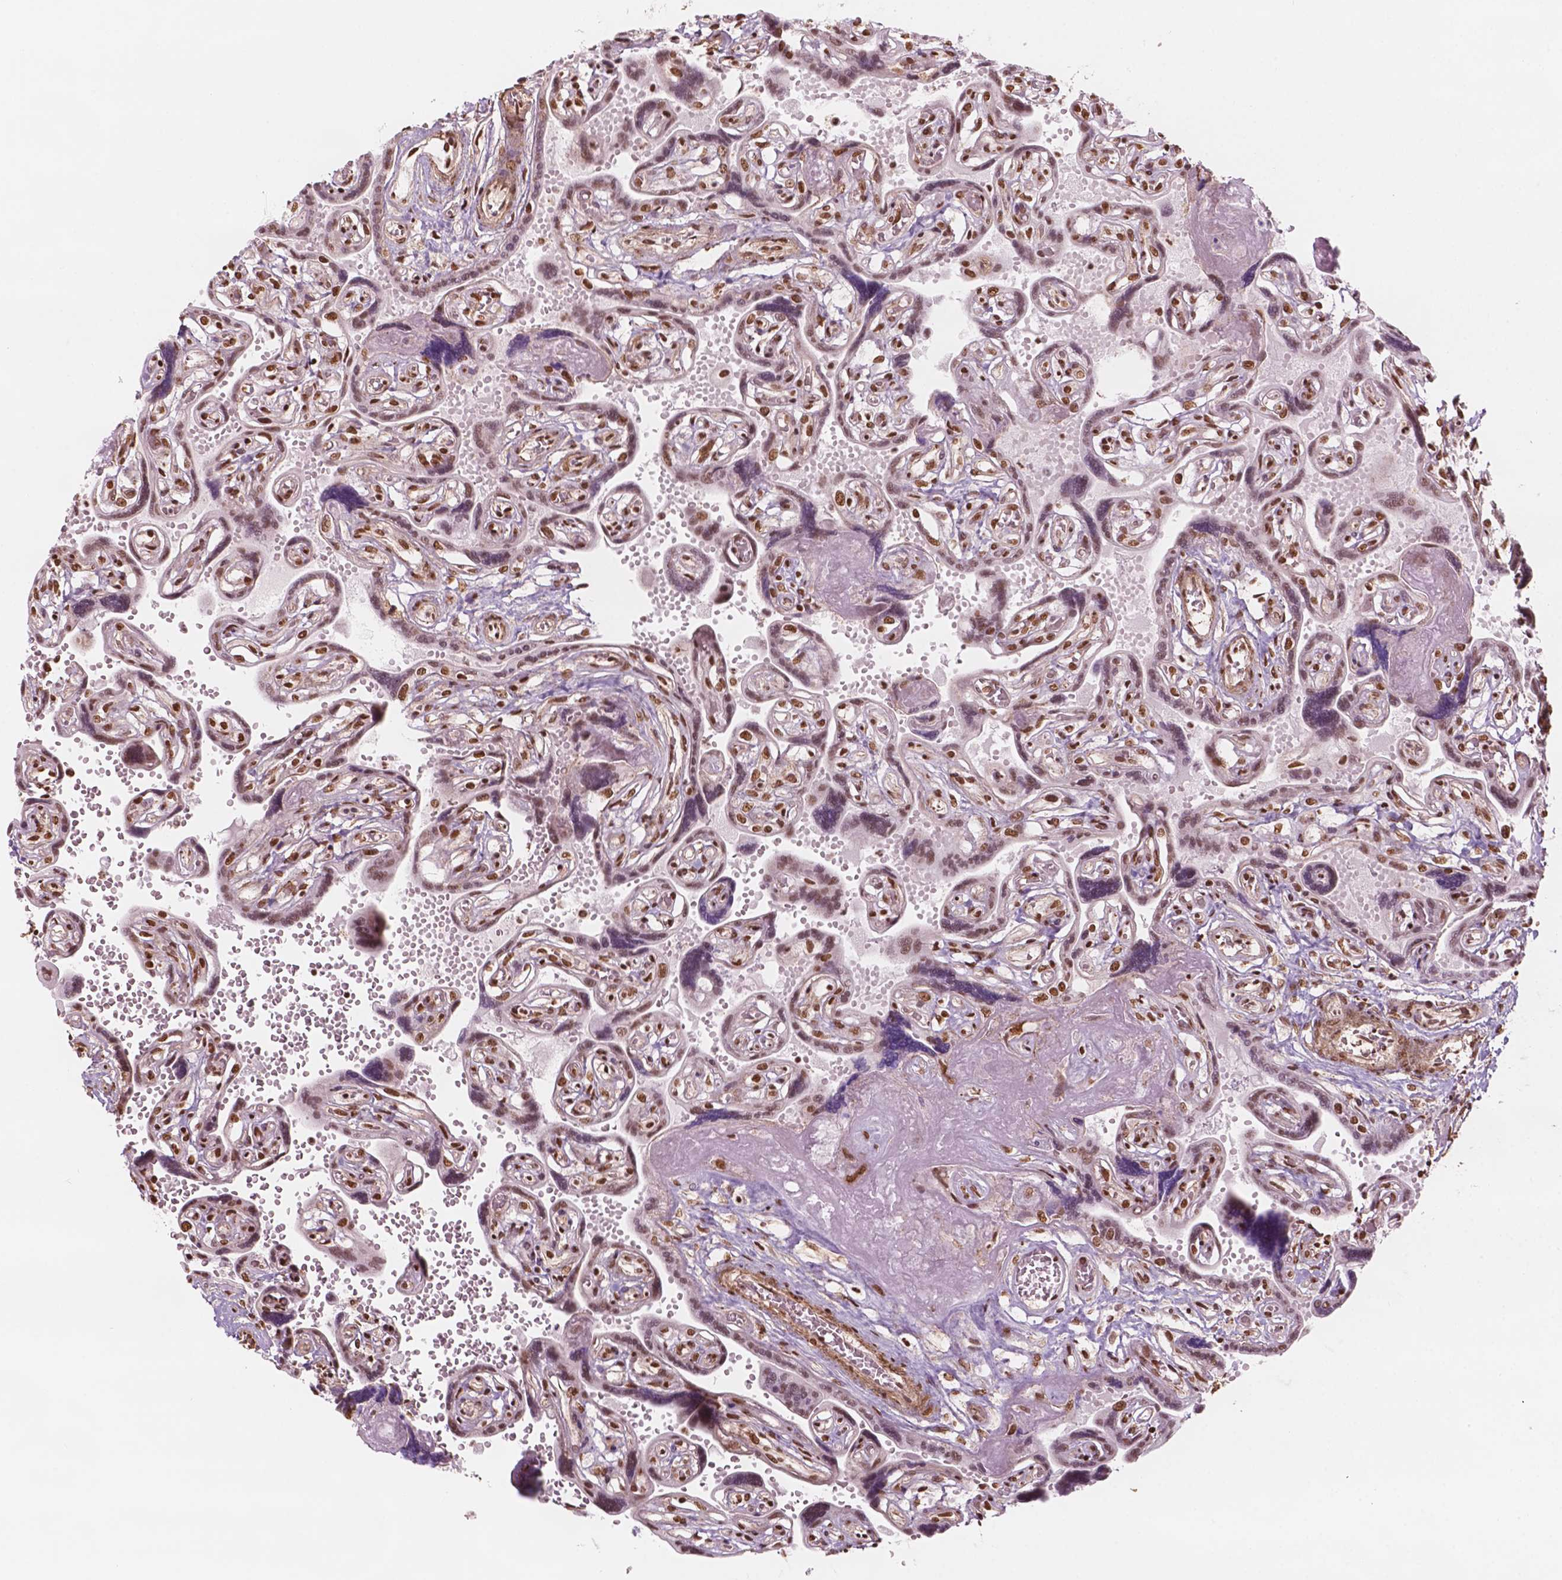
{"staining": {"intensity": "strong", "quantity": ">75%", "location": "cytoplasmic/membranous,nuclear"}, "tissue": "placenta", "cell_type": "Decidual cells", "image_type": "normal", "snomed": [{"axis": "morphology", "description": "Normal tissue, NOS"}, {"axis": "topography", "description": "Placenta"}], "caption": "Placenta stained with immunohistochemistry (IHC) demonstrates strong cytoplasmic/membranous,nuclear positivity in approximately >75% of decidual cells. (Stains: DAB in brown, nuclei in blue, Microscopy: brightfield microscopy at high magnification).", "gene": "GTF3C5", "patient": {"sex": "female", "age": 32}}